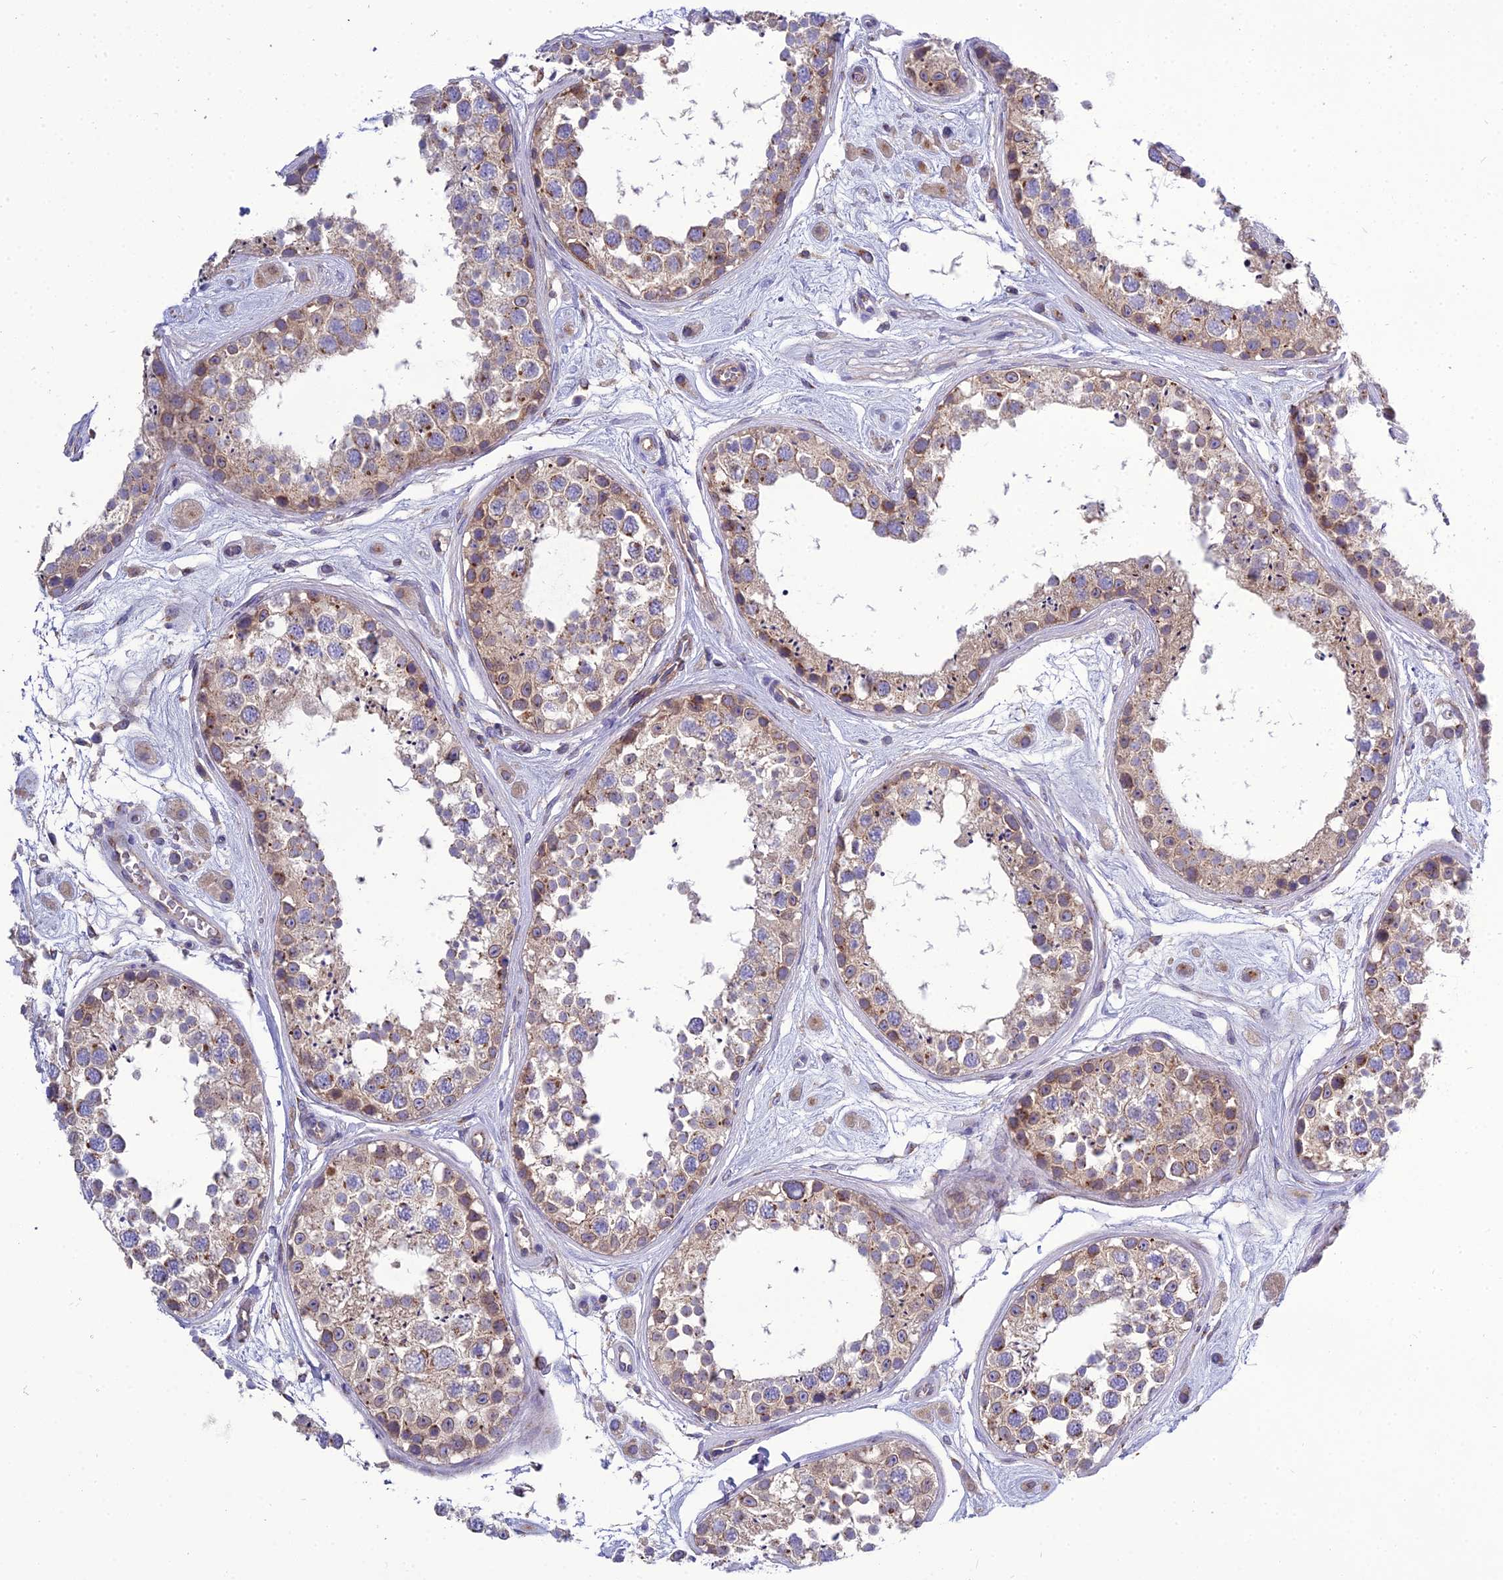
{"staining": {"intensity": "weak", "quantity": "25%-75%", "location": "cytoplasmic/membranous"}, "tissue": "testis", "cell_type": "Cells in seminiferous ducts", "image_type": "normal", "snomed": [{"axis": "morphology", "description": "Normal tissue, NOS"}, {"axis": "topography", "description": "Testis"}], "caption": "This image exhibits benign testis stained with IHC to label a protein in brown. The cytoplasmic/membranous of cells in seminiferous ducts show weak positivity for the protein. Nuclei are counter-stained blue.", "gene": "GOLPH3", "patient": {"sex": "male", "age": 25}}